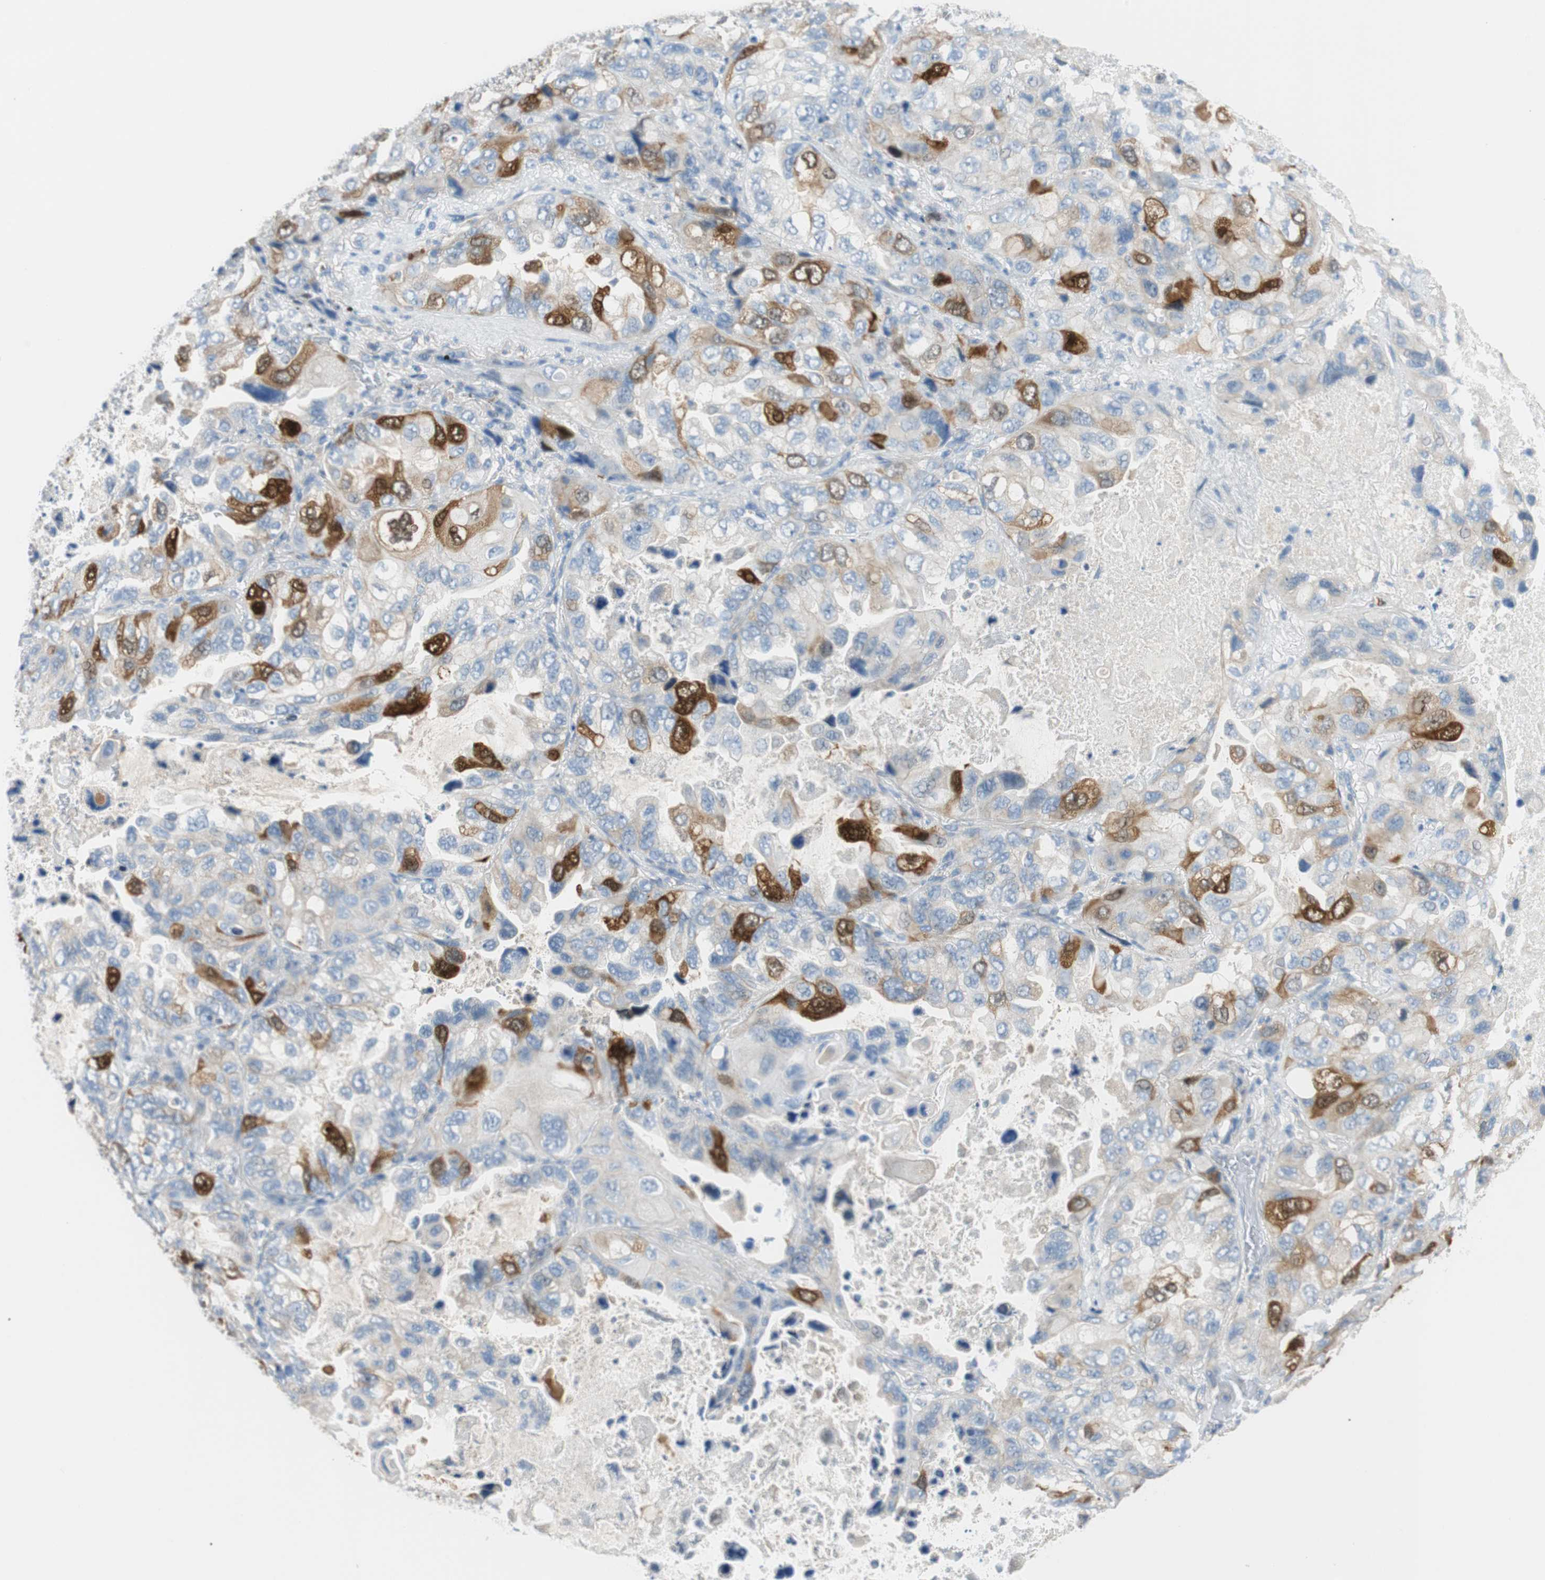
{"staining": {"intensity": "strong", "quantity": "<25%", "location": "cytoplasmic/membranous,nuclear"}, "tissue": "lung cancer", "cell_type": "Tumor cells", "image_type": "cancer", "snomed": [{"axis": "morphology", "description": "Squamous cell carcinoma, NOS"}, {"axis": "topography", "description": "Lung"}], "caption": "Immunohistochemical staining of human lung cancer (squamous cell carcinoma) reveals medium levels of strong cytoplasmic/membranous and nuclear expression in approximately <25% of tumor cells.", "gene": "PTTG1", "patient": {"sex": "female", "age": 73}}